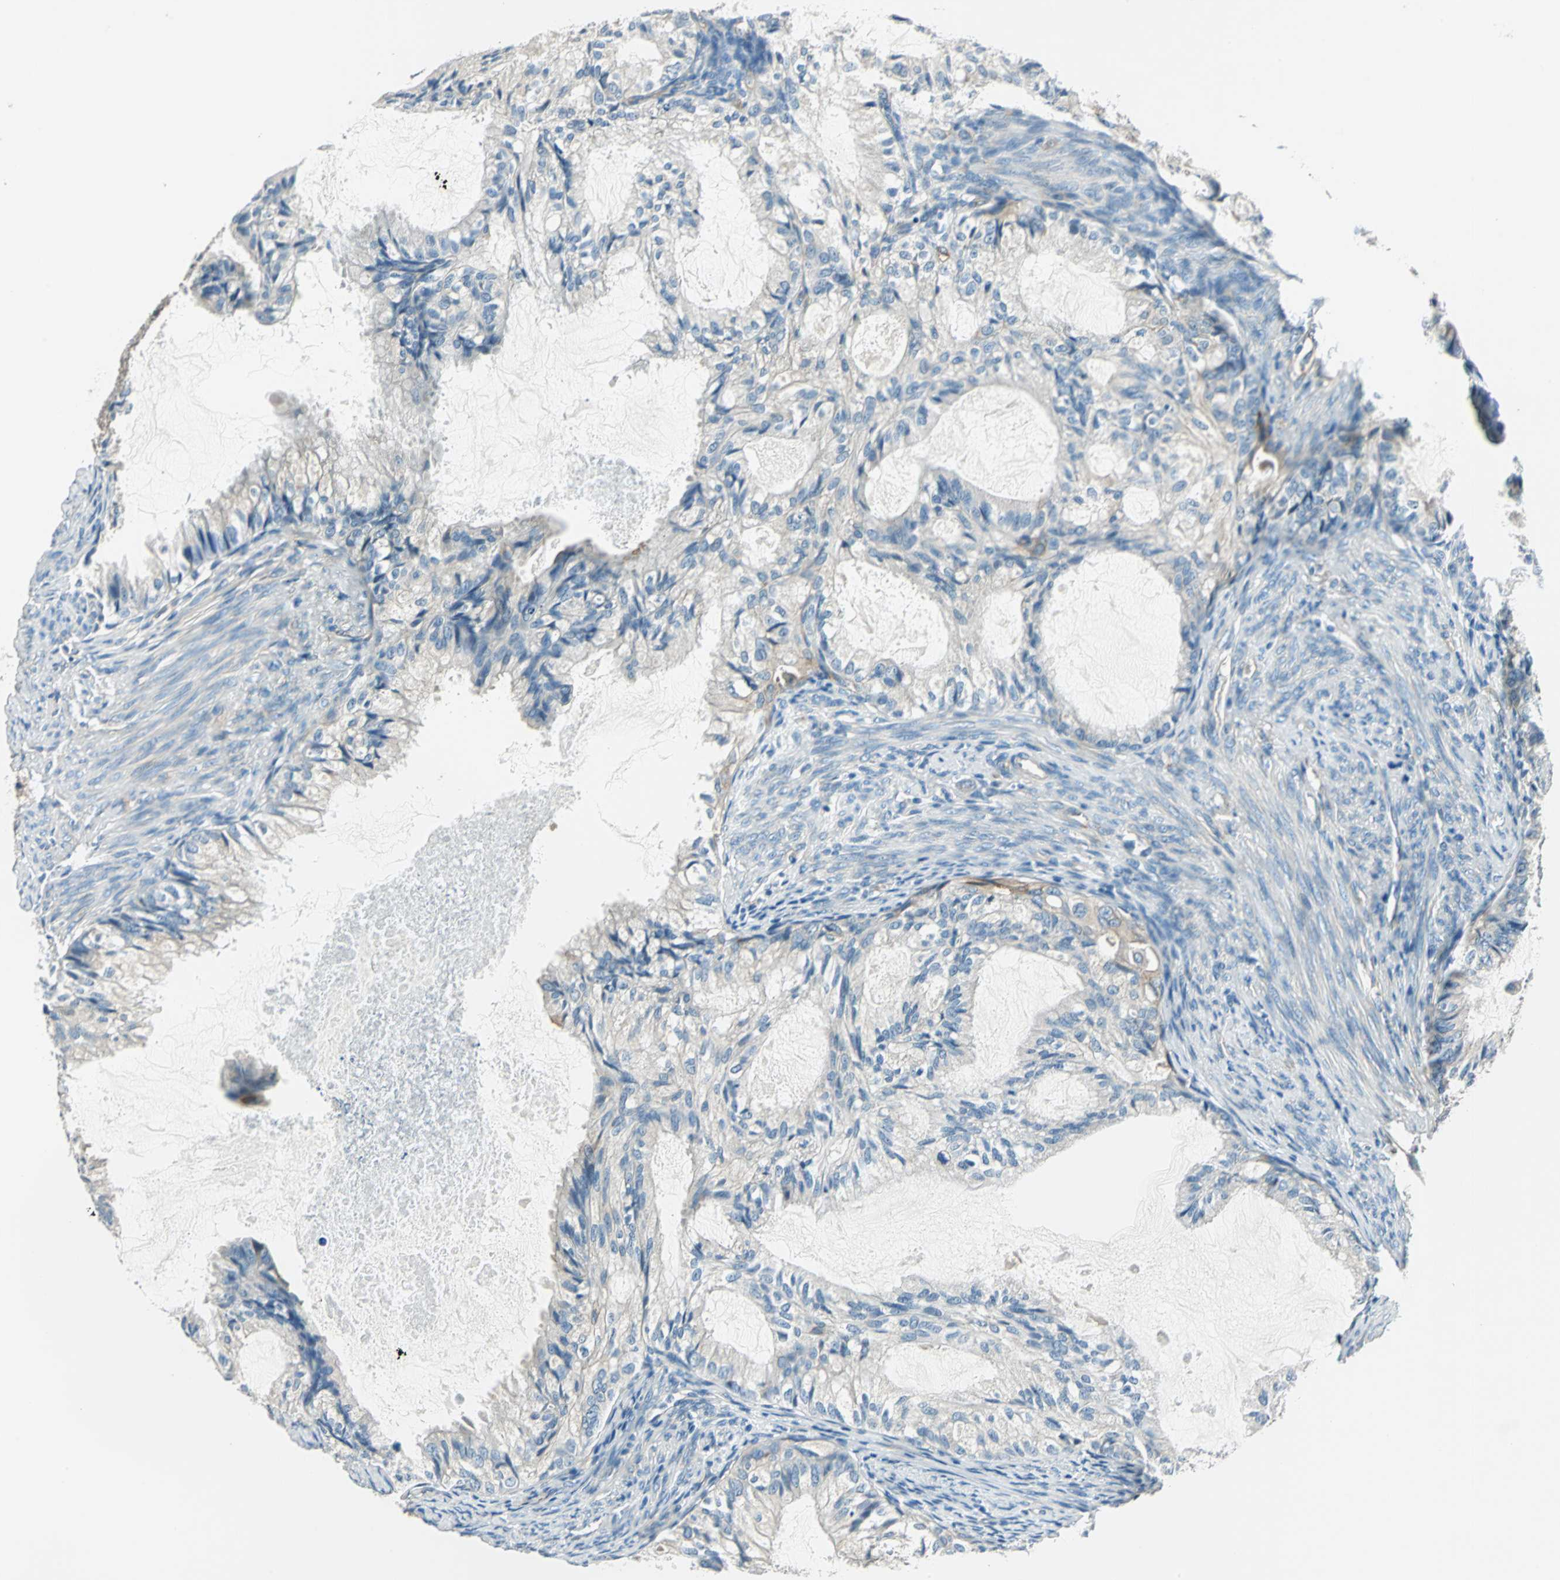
{"staining": {"intensity": "negative", "quantity": "none", "location": "none"}, "tissue": "cervical cancer", "cell_type": "Tumor cells", "image_type": "cancer", "snomed": [{"axis": "morphology", "description": "Normal tissue, NOS"}, {"axis": "morphology", "description": "Adenocarcinoma, NOS"}, {"axis": "topography", "description": "Cervix"}, {"axis": "topography", "description": "Endometrium"}], "caption": "Immunohistochemical staining of human cervical cancer (adenocarcinoma) displays no significant expression in tumor cells.", "gene": "CDC42EP1", "patient": {"sex": "female", "age": 86}}